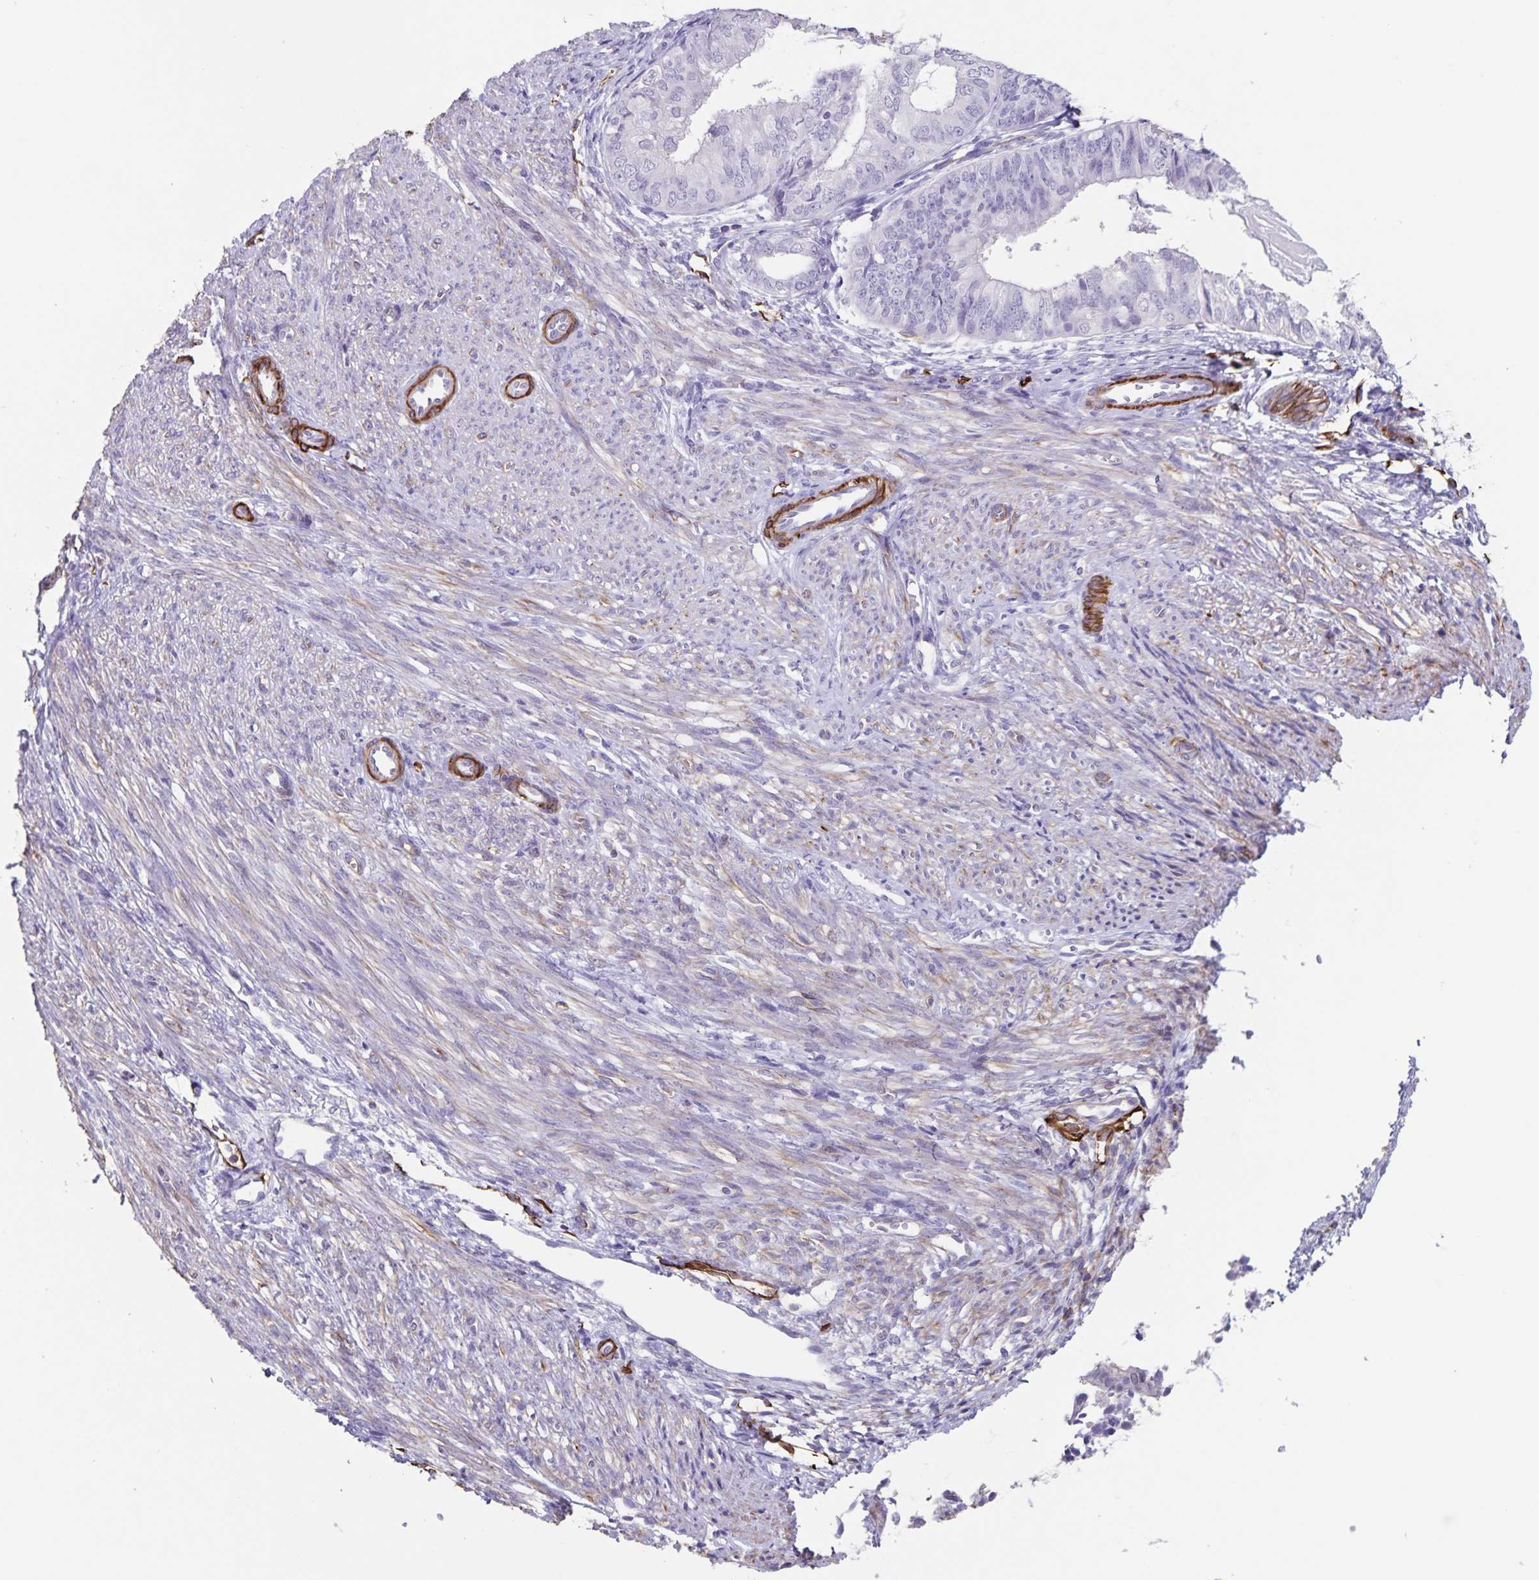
{"staining": {"intensity": "negative", "quantity": "none", "location": "none"}, "tissue": "endometrial cancer", "cell_type": "Tumor cells", "image_type": "cancer", "snomed": [{"axis": "morphology", "description": "Adenocarcinoma, NOS"}, {"axis": "topography", "description": "Endometrium"}], "caption": "Endometrial adenocarcinoma stained for a protein using immunohistochemistry (IHC) displays no staining tumor cells.", "gene": "SYNM", "patient": {"sex": "female", "age": 58}}